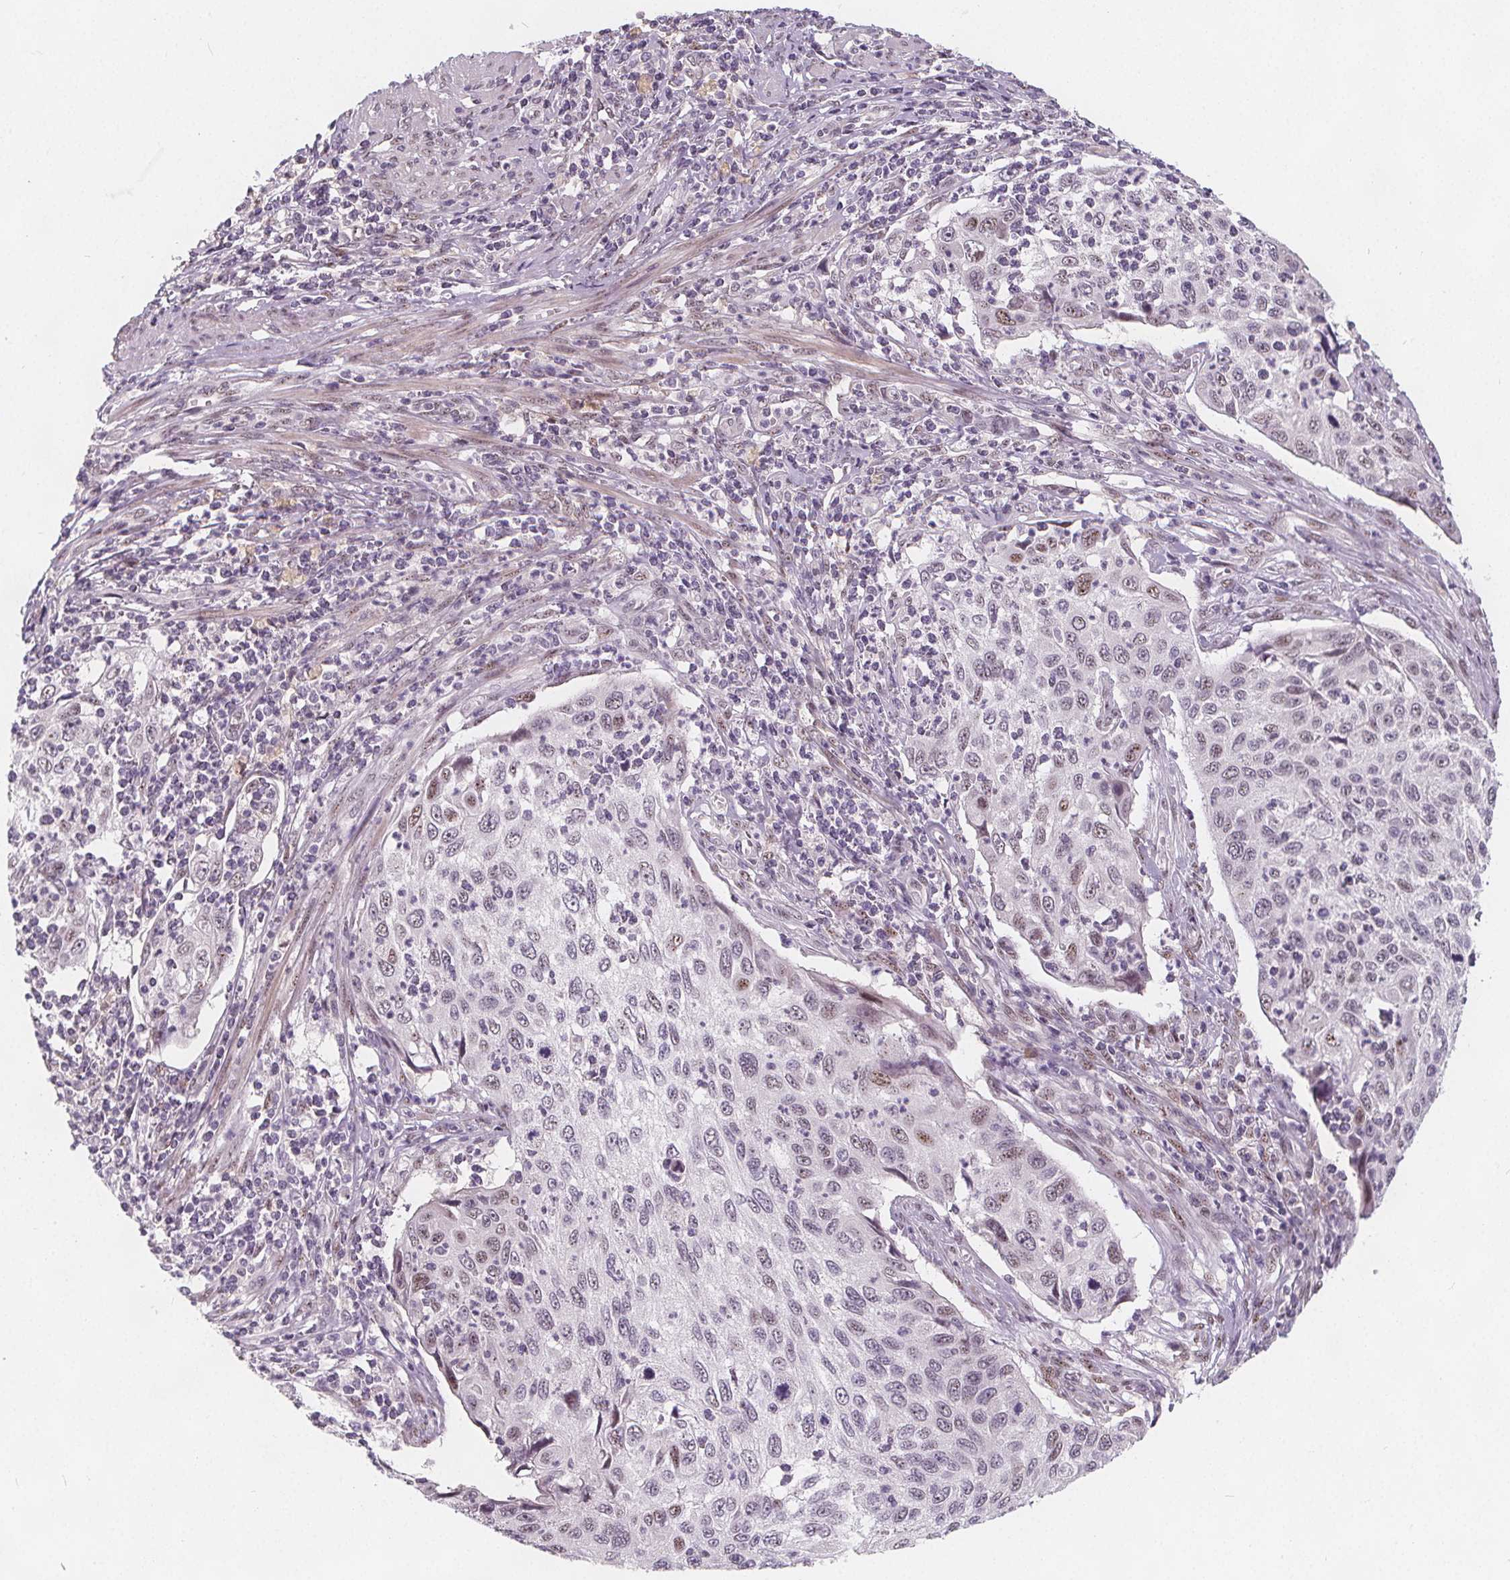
{"staining": {"intensity": "negative", "quantity": "none", "location": "none"}, "tissue": "cervical cancer", "cell_type": "Tumor cells", "image_type": "cancer", "snomed": [{"axis": "morphology", "description": "Squamous cell carcinoma, NOS"}, {"axis": "topography", "description": "Cervix"}], "caption": "Cervical squamous cell carcinoma stained for a protein using IHC demonstrates no staining tumor cells.", "gene": "DRC3", "patient": {"sex": "female", "age": 70}}